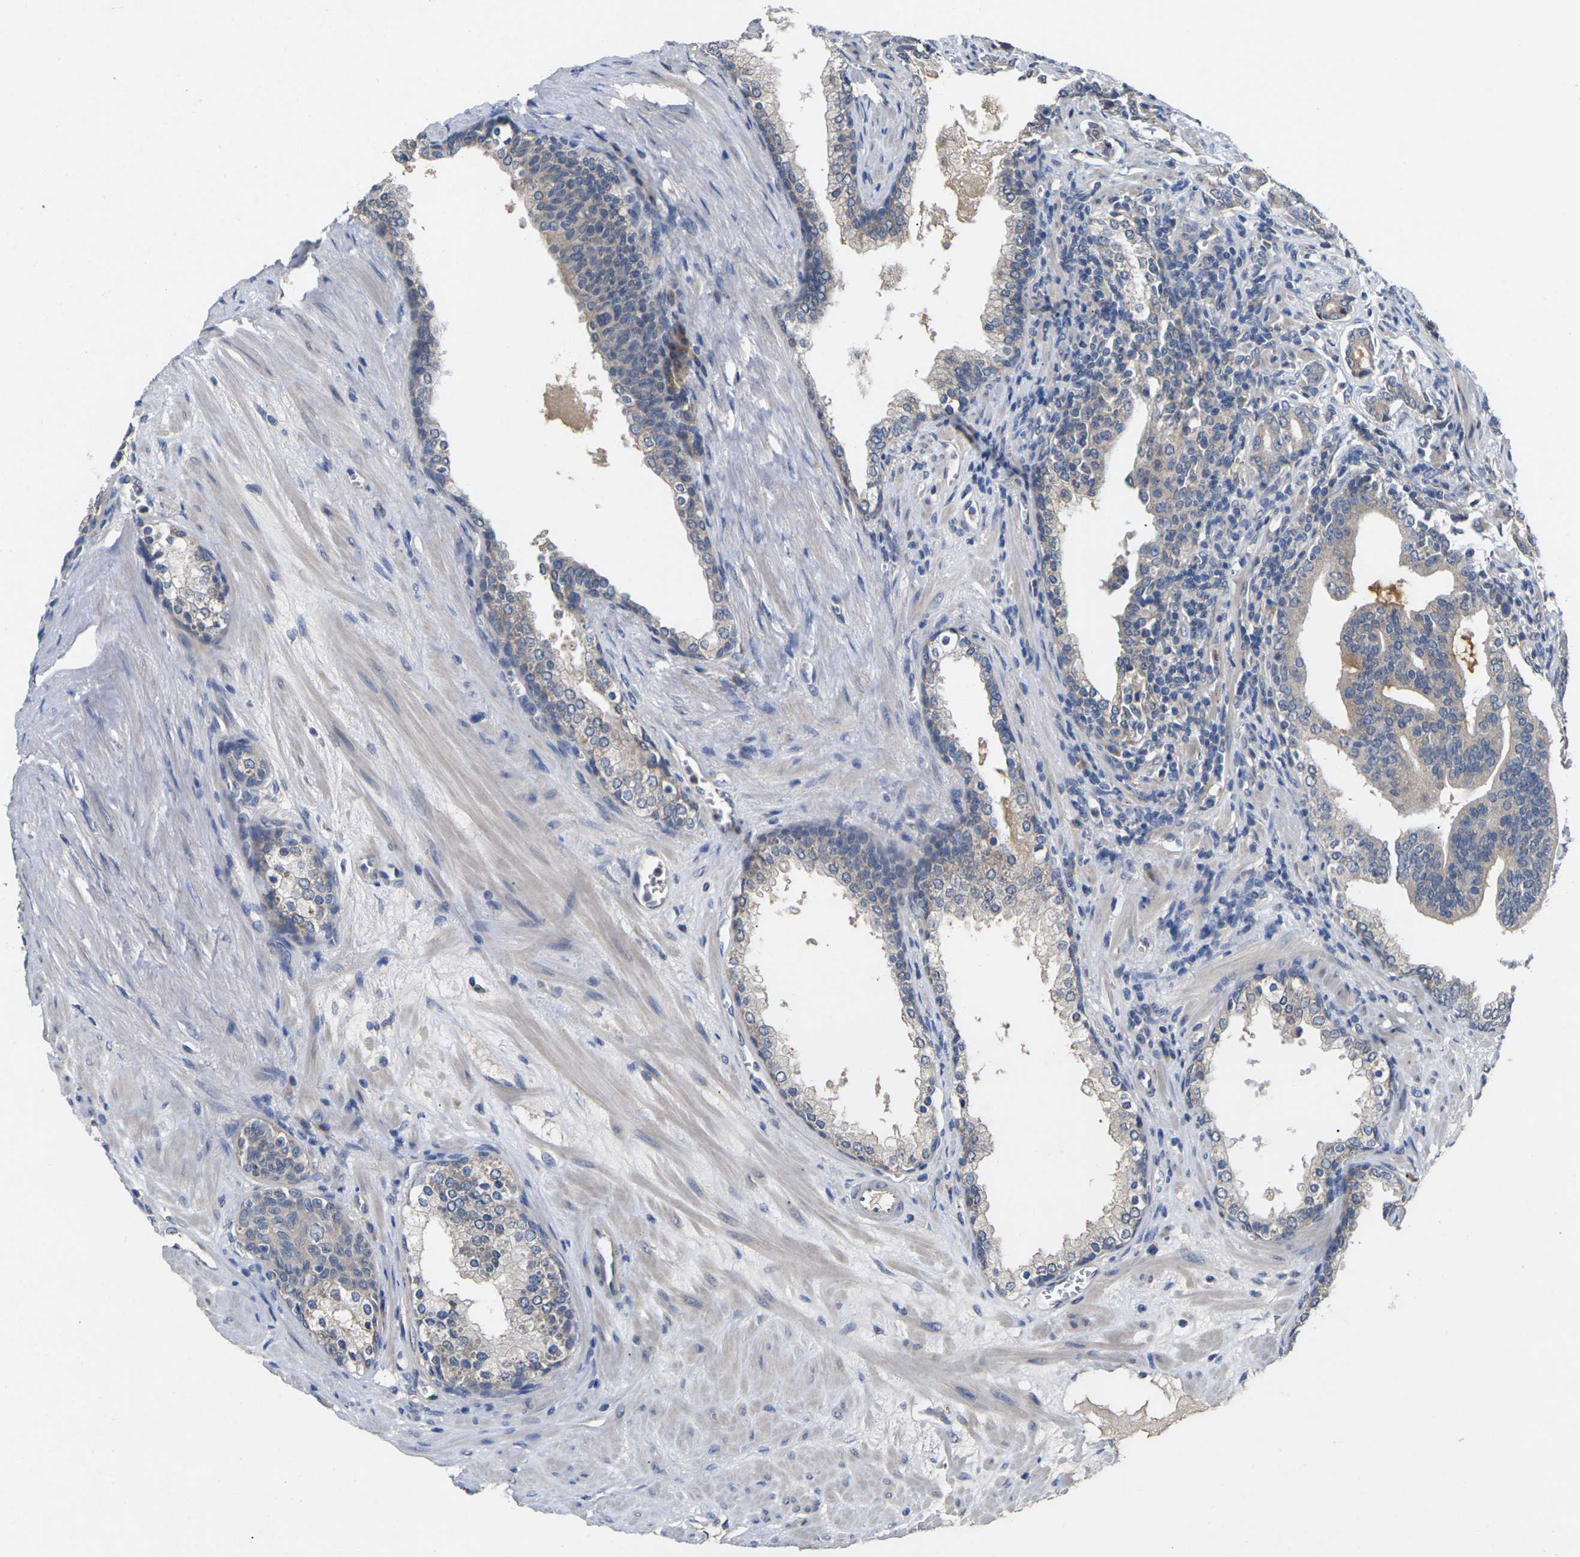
{"staining": {"intensity": "weak", "quantity": "<25%", "location": "cytoplasmic/membranous"}, "tissue": "prostate cancer", "cell_type": "Tumor cells", "image_type": "cancer", "snomed": [{"axis": "morphology", "description": "Adenocarcinoma, Low grade"}, {"axis": "topography", "description": "Prostate"}], "caption": "DAB (3,3'-diaminobenzidine) immunohistochemical staining of human adenocarcinoma (low-grade) (prostate) shows no significant expression in tumor cells.", "gene": "SLC2A2", "patient": {"sex": "male", "age": 58}}